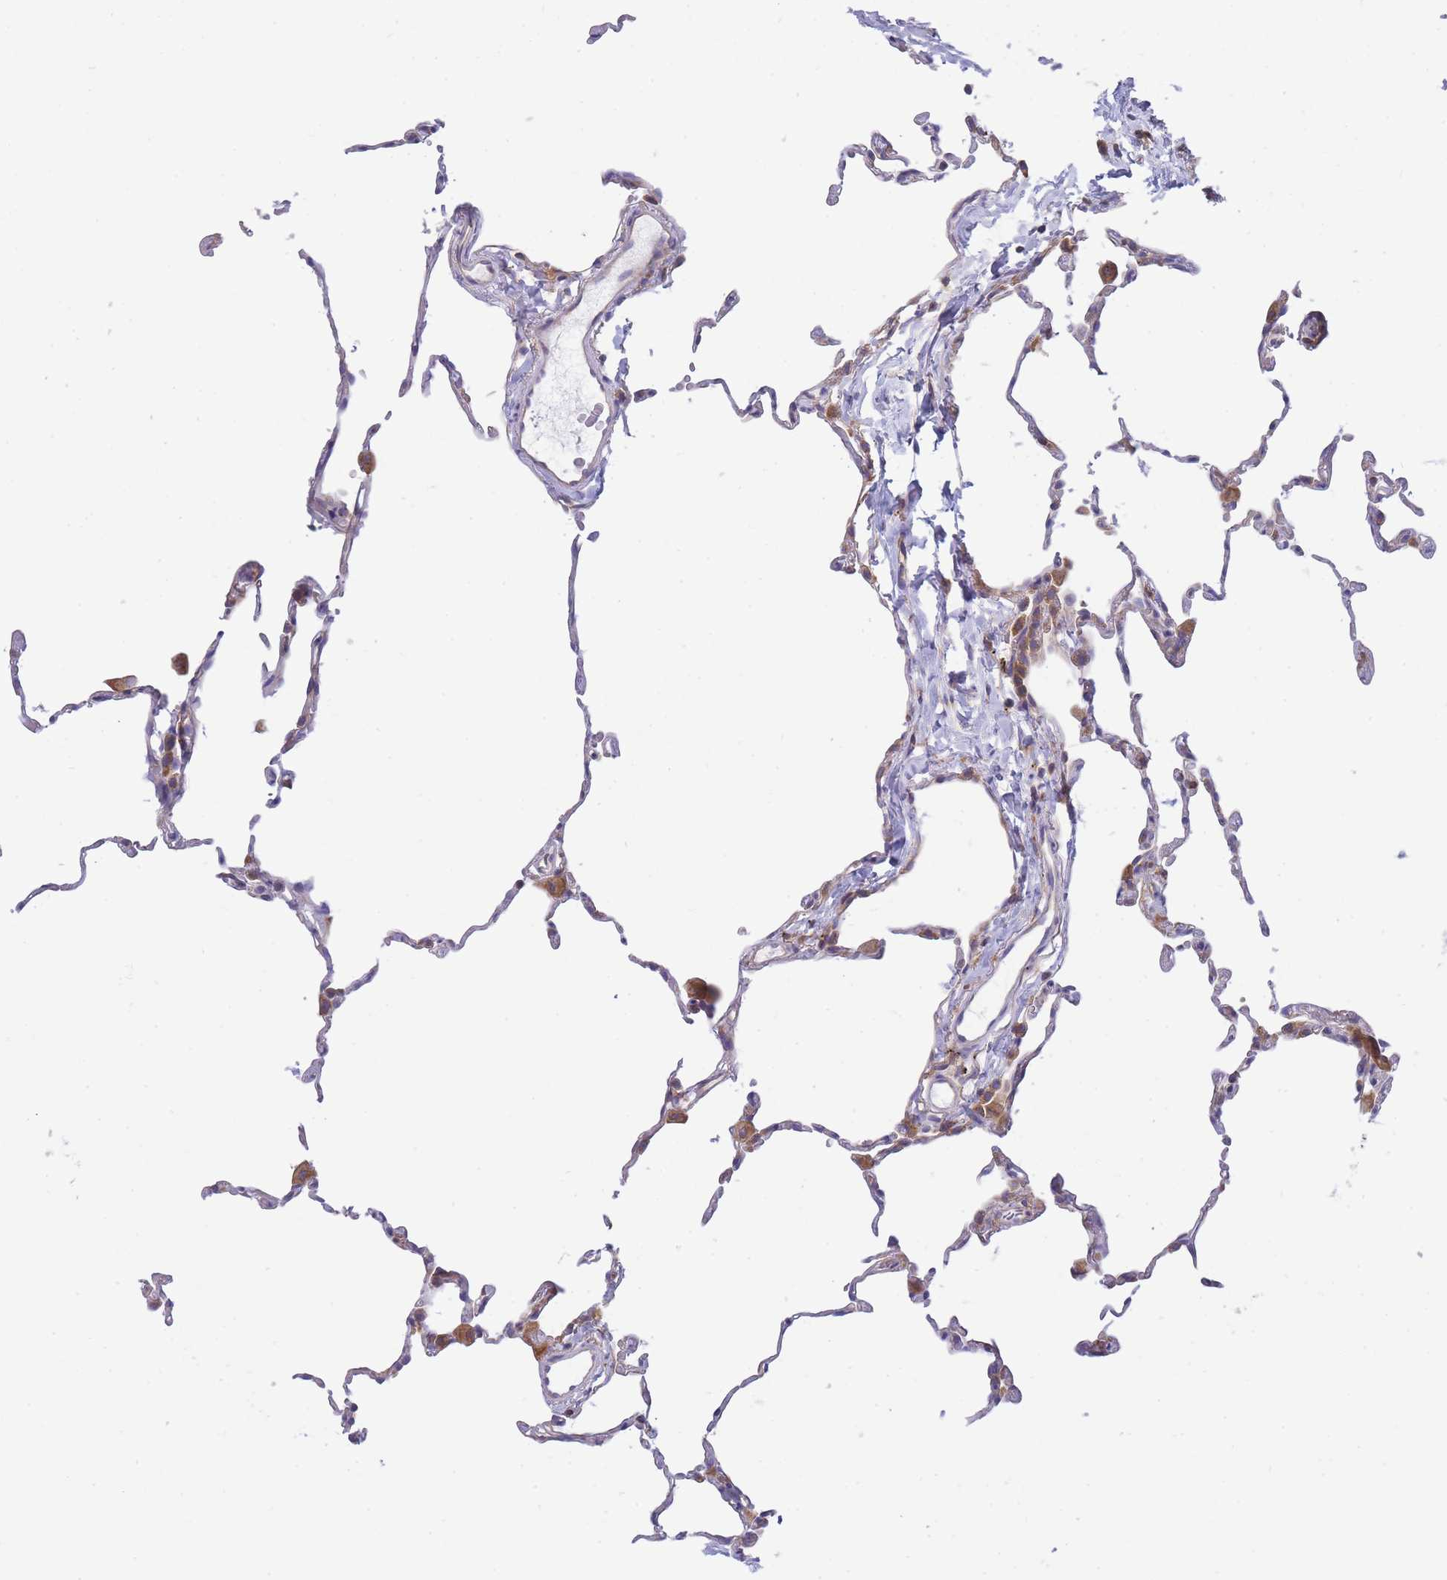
{"staining": {"intensity": "negative", "quantity": "none", "location": "none"}, "tissue": "lung", "cell_type": "Alveolar cells", "image_type": "normal", "snomed": [{"axis": "morphology", "description": "Normal tissue, NOS"}, {"axis": "topography", "description": "Lung"}], "caption": "Immunohistochemical staining of benign lung reveals no significant positivity in alveolar cells.", "gene": "SH2B2", "patient": {"sex": "female", "age": 57}}